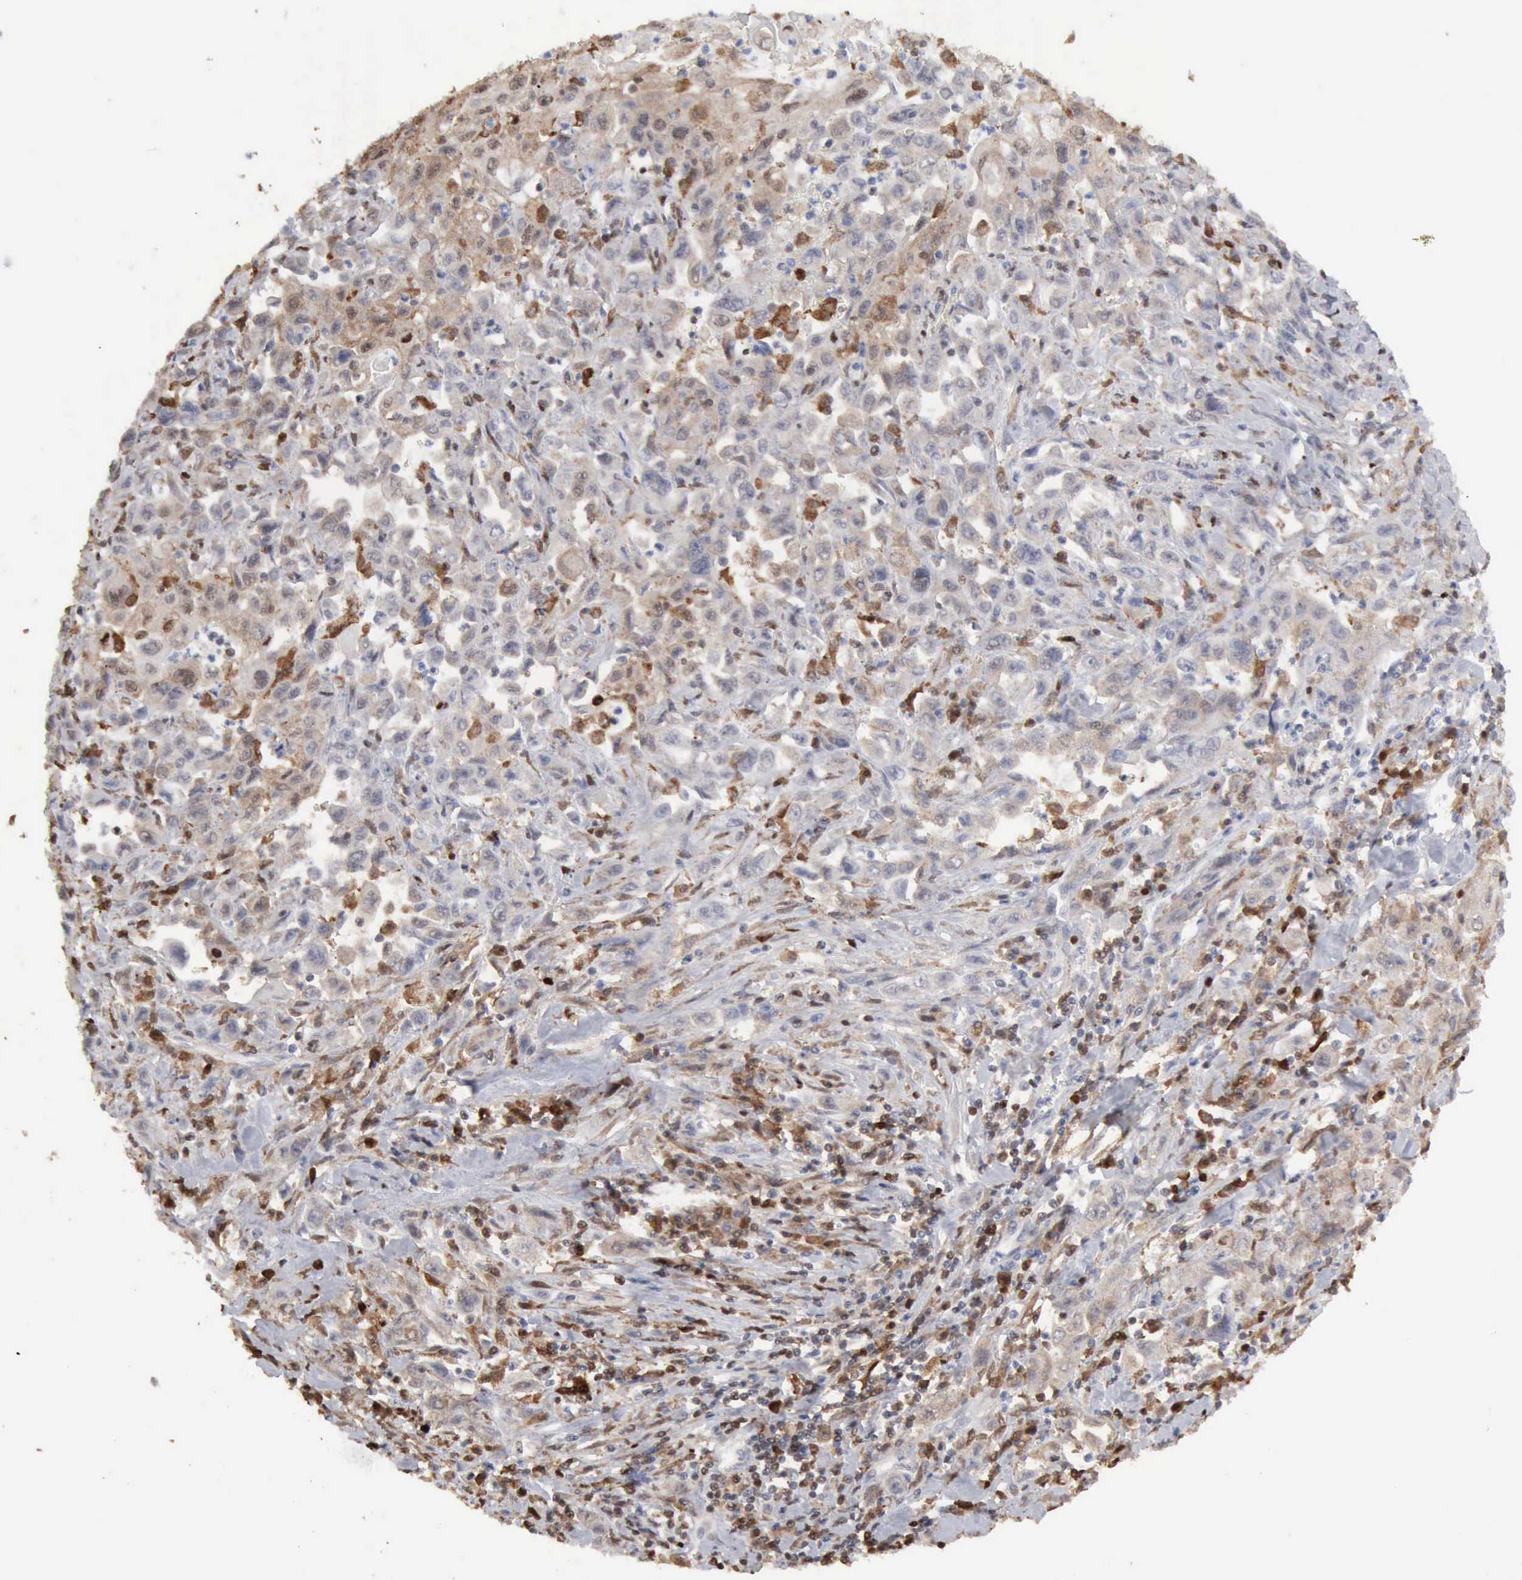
{"staining": {"intensity": "weak", "quantity": "25%-75%", "location": "cytoplasmic/membranous"}, "tissue": "pancreatic cancer", "cell_type": "Tumor cells", "image_type": "cancer", "snomed": [{"axis": "morphology", "description": "Adenocarcinoma, NOS"}, {"axis": "topography", "description": "Pancreas"}], "caption": "DAB (3,3'-diaminobenzidine) immunohistochemical staining of pancreatic adenocarcinoma shows weak cytoplasmic/membranous protein staining in about 25%-75% of tumor cells.", "gene": "STAT1", "patient": {"sex": "male", "age": 70}}